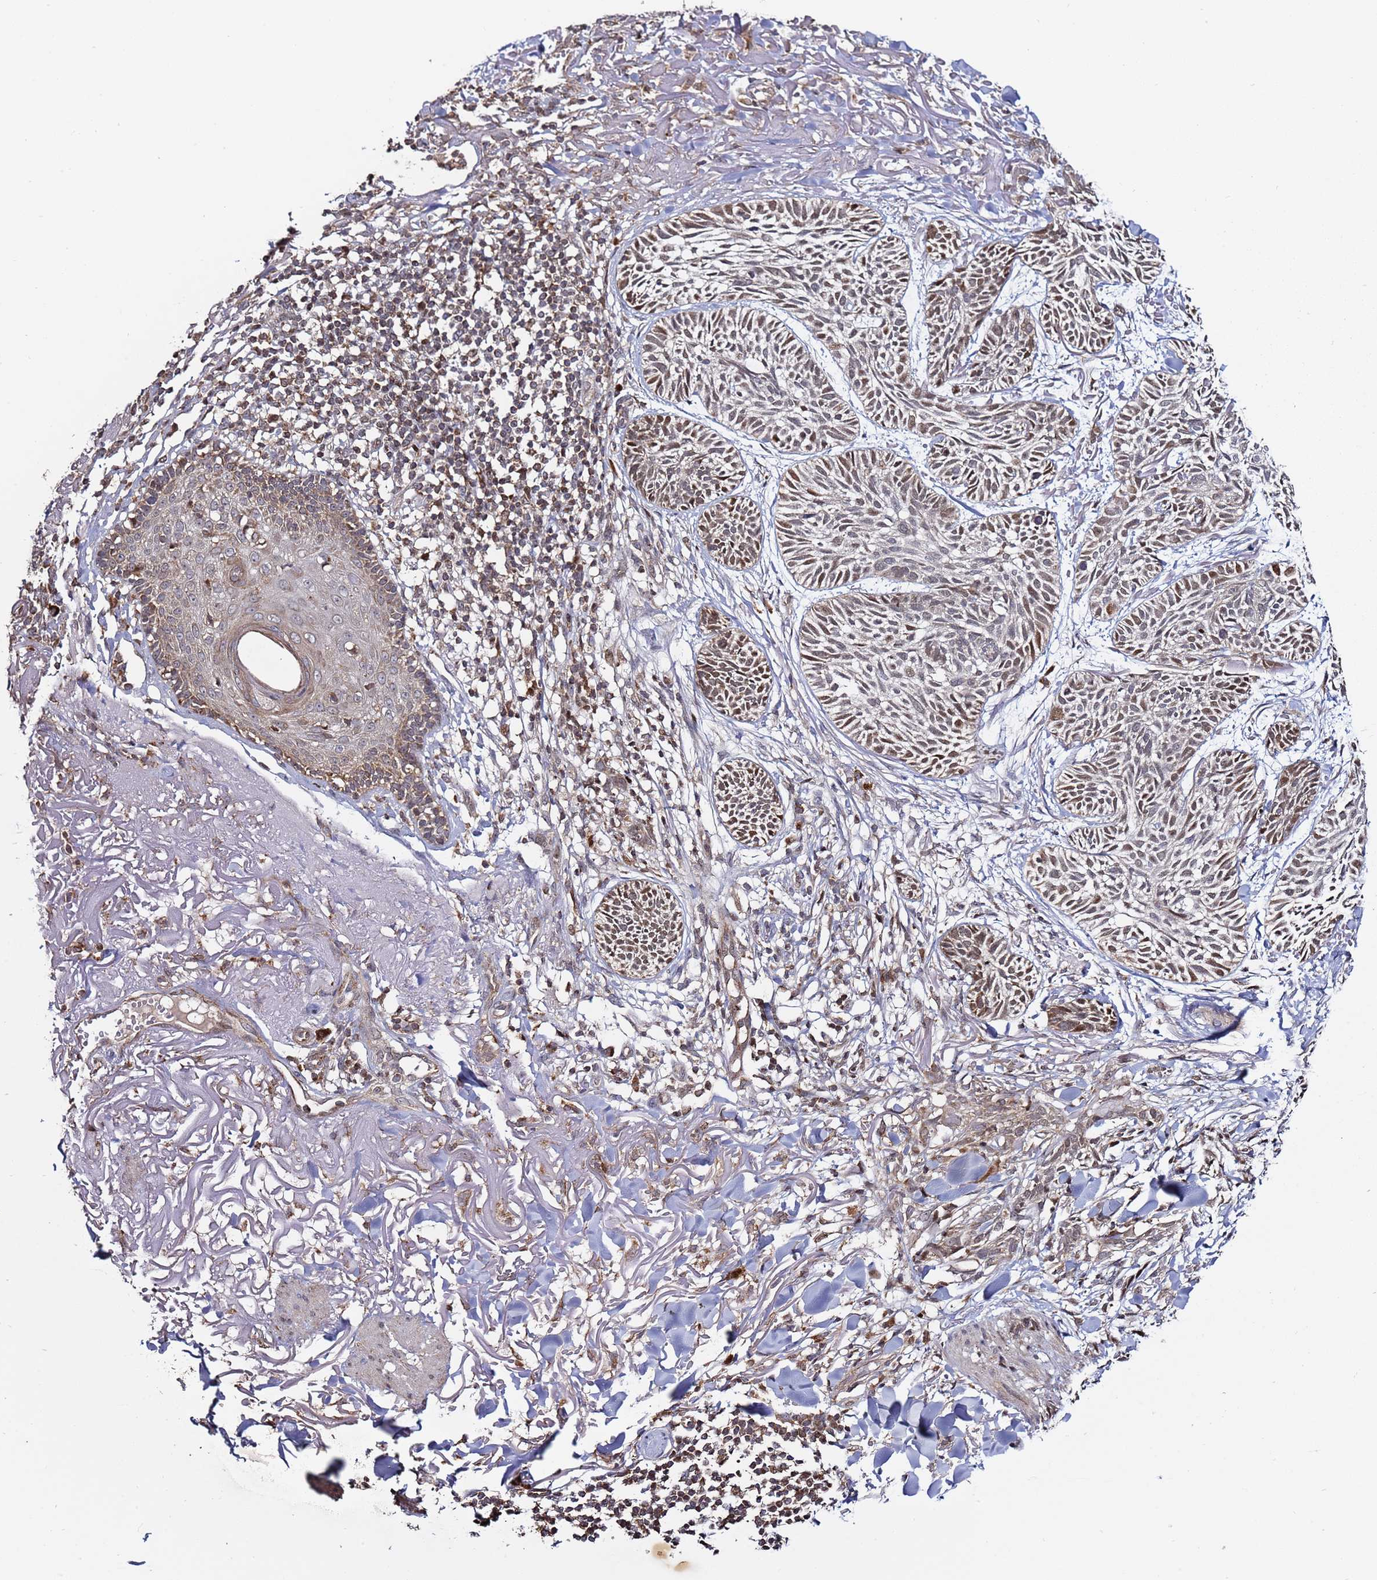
{"staining": {"intensity": "moderate", "quantity": "25%-75%", "location": "cytoplasmic/membranous,nuclear"}, "tissue": "skin cancer", "cell_type": "Tumor cells", "image_type": "cancer", "snomed": [{"axis": "morphology", "description": "Normal tissue, NOS"}, {"axis": "morphology", "description": "Basal cell carcinoma"}, {"axis": "topography", "description": "Skin"}], "caption": "DAB immunohistochemical staining of human skin cancer exhibits moderate cytoplasmic/membranous and nuclear protein staining in about 25%-75% of tumor cells.", "gene": "RCOR2", "patient": {"sex": "male", "age": 66}}